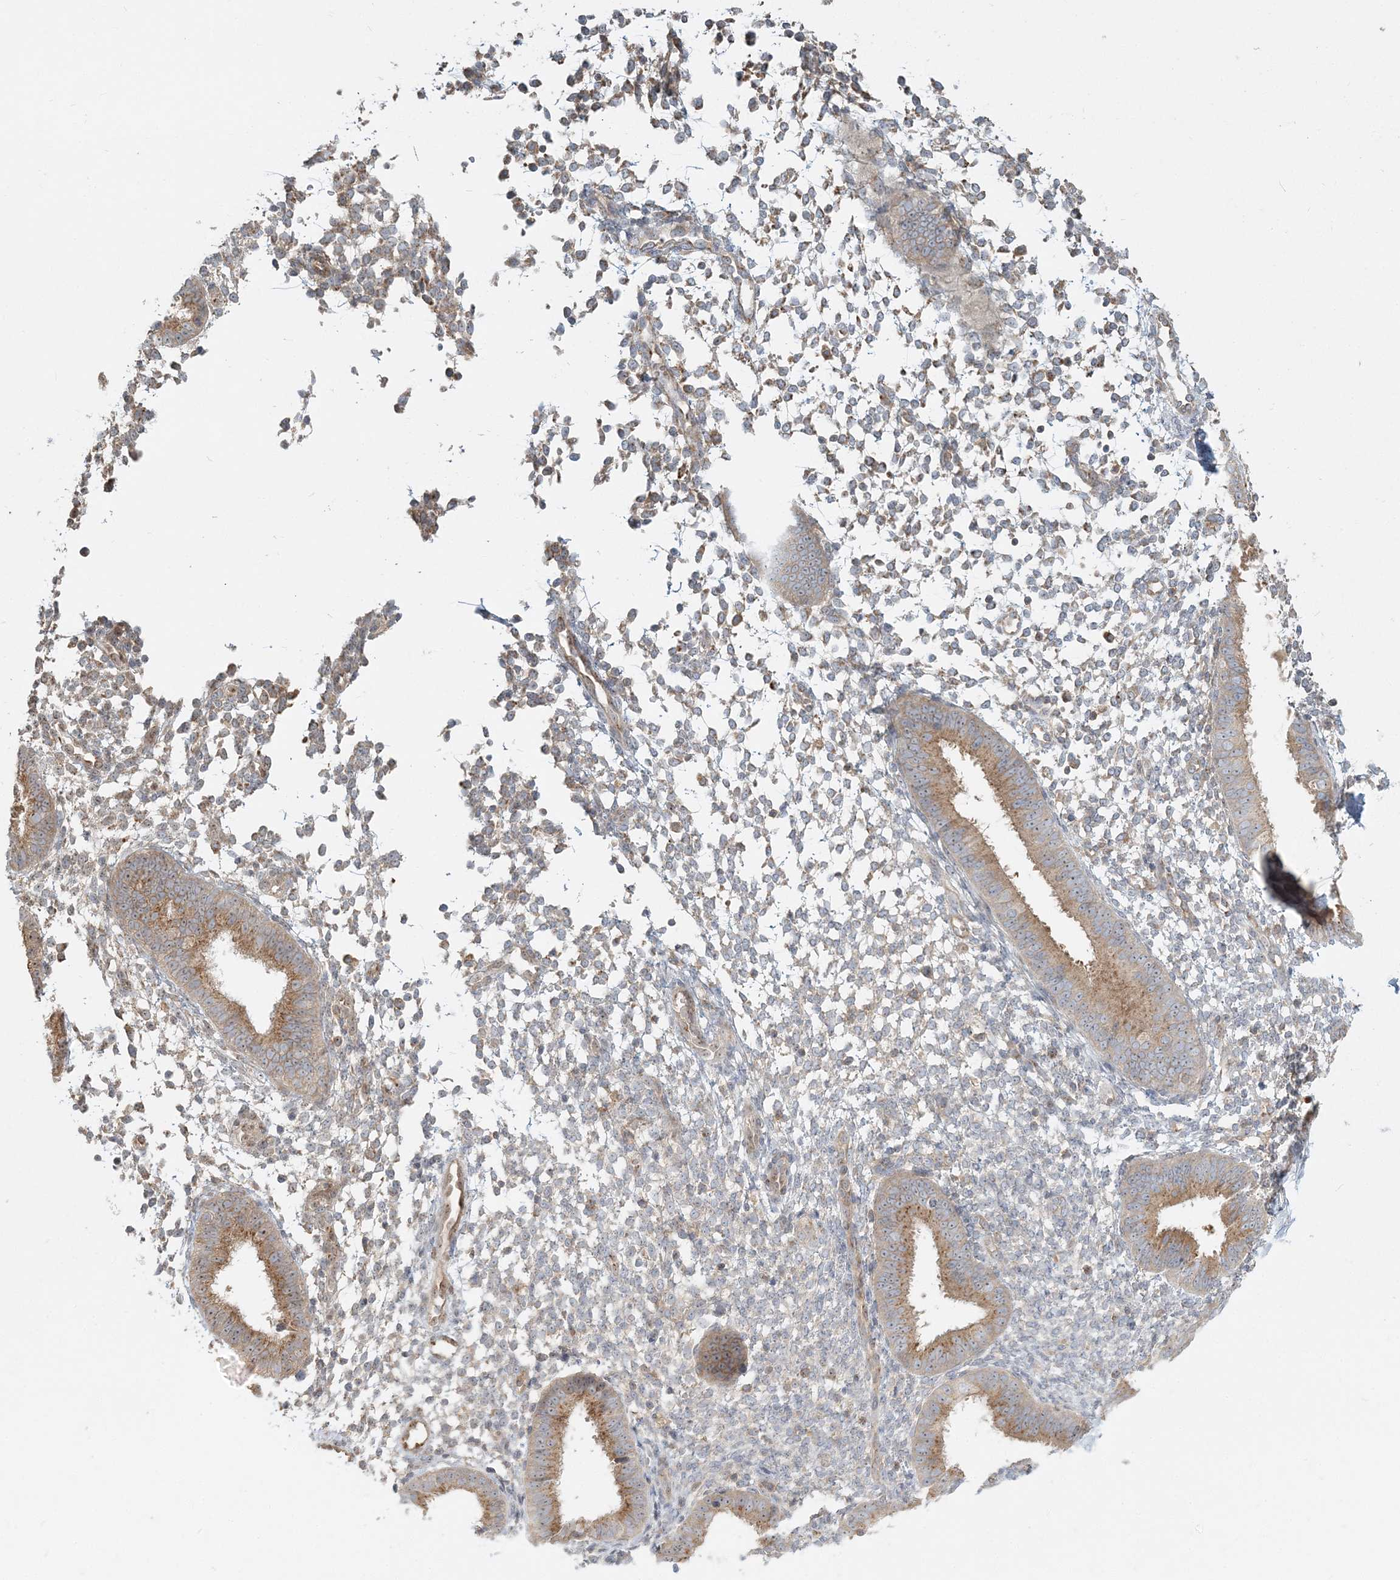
{"staining": {"intensity": "weak", "quantity": "<25%", "location": "cytoplasmic/membranous"}, "tissue": "endometrium", "cell_type": "Cells in endometrial stroma", "image_type": "normal", "snomed": [{"axis": "morphology", "description": "Normal tissue, NOS"}, {"axis": "topography", "description": "Uterus"}, {"axis": "topography", "description": "Endometrium"}], "caption": "The image demonstrates no significant expression in cells in endometrial stroma of endometrium. (DAB (3,3'-diaminobenzidine) immunohistochemistry, high magnification).", "gene": "AP1AR", "patient": {"sex": "female", "age": 48}}